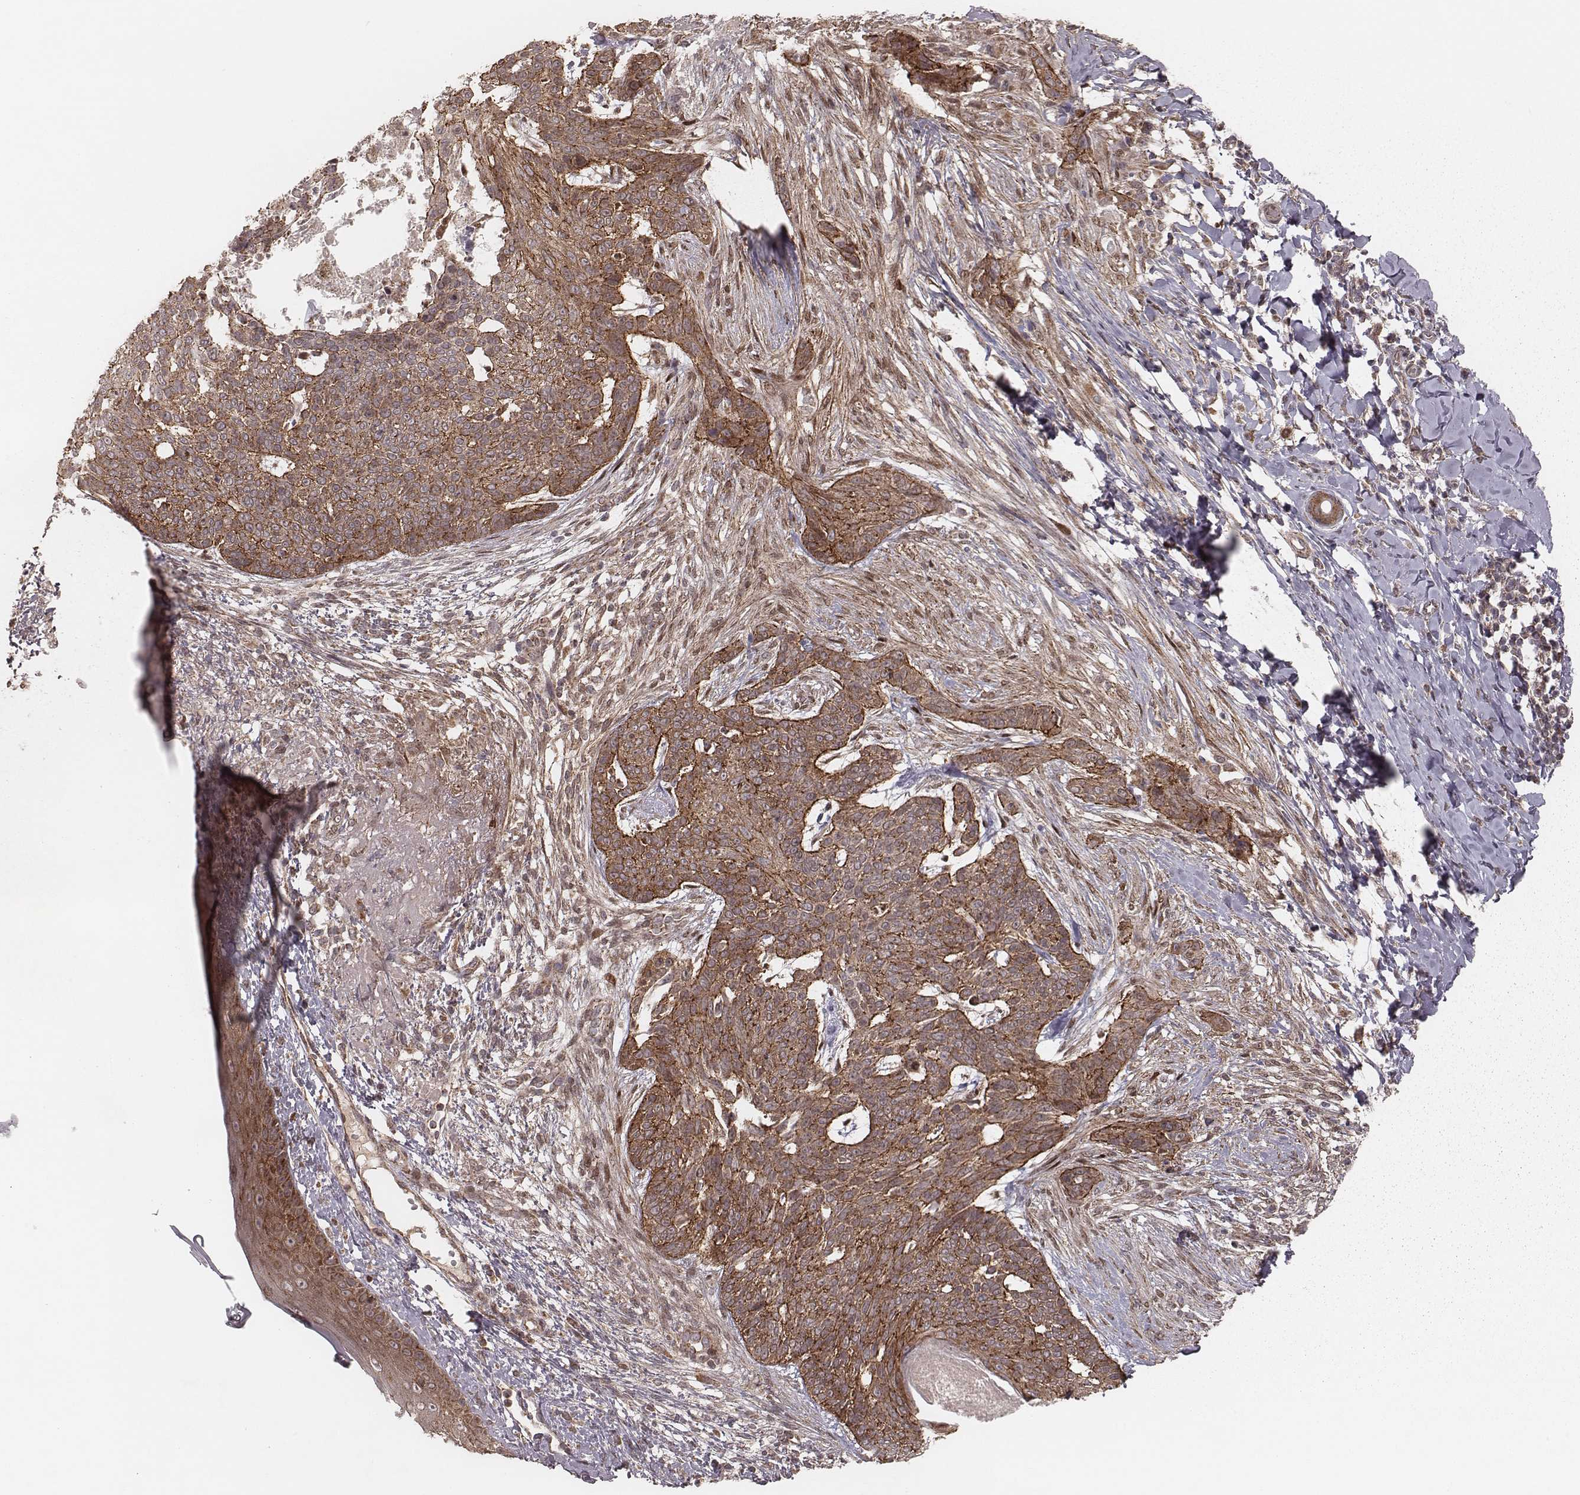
{"staining": {"intensity": "moderate", "quantity": ">75%", "location": "cytoplasmic/membranous"}, "tissue": "skin cancer", "cell_type": "Tumor cells", "image_type": "cancer", "snomed": [{"axis": "morphology", "description": "Normal tissue, NOS"}, {"axis": "morphology", "description": "Basal cell carcinoma"}, {"axis": "topography", "description": "Skin"}], "caption": "Immunohistochemical staining of human skin cancer exhibits moderate cytoplasmic/membranous protein positivity in approximately >75% of tumor cells. Nuclei are stained in blue.", "gene": "NDUFA7", "patient": {"sex": "male", "age": 84}}